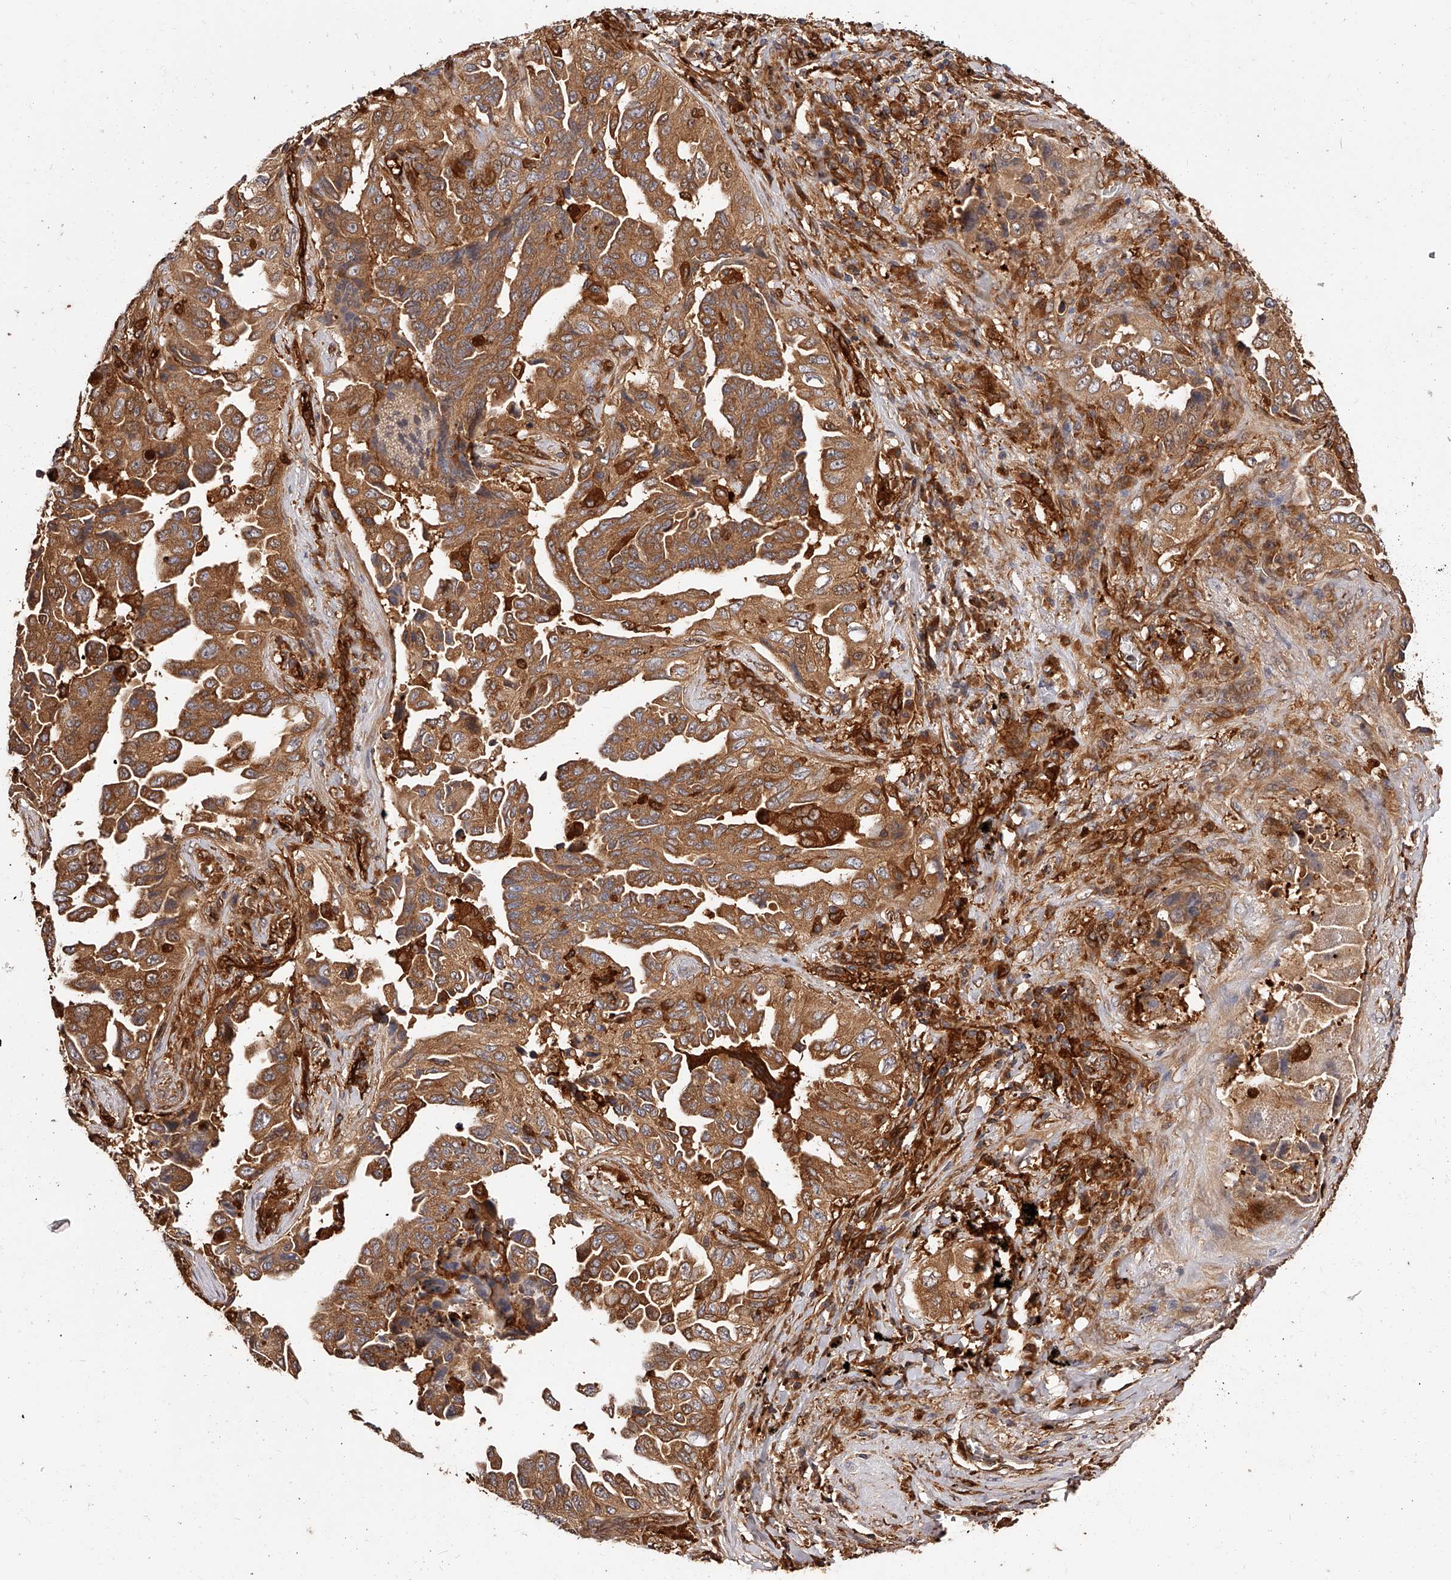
{"staining": {"intensity": "moderate", "quantity": ">75%", "location": "cytoplasmic/membranous"}, "tissue": "lung cancer", "cell_type": "Tumor cells", "image_type": "cancer", "snomed": [{"axis": "morphology", "description": "Adenocarcinoma, NOS"}, {"axis": "topography", "description": "Lung"}], "caption": "DAB immunohistochemical staining of adenocarcinoma (lung) reveals moderate cytoplasmic/membranous protein expression in about >75% of tumor cells. The staining was performed using DAB, with brown indicating positive protein expression. Nuclei are stained blue with hematoxylin.", "gene": "LAP3", "patient": {"sex": "female", "age": 51}}